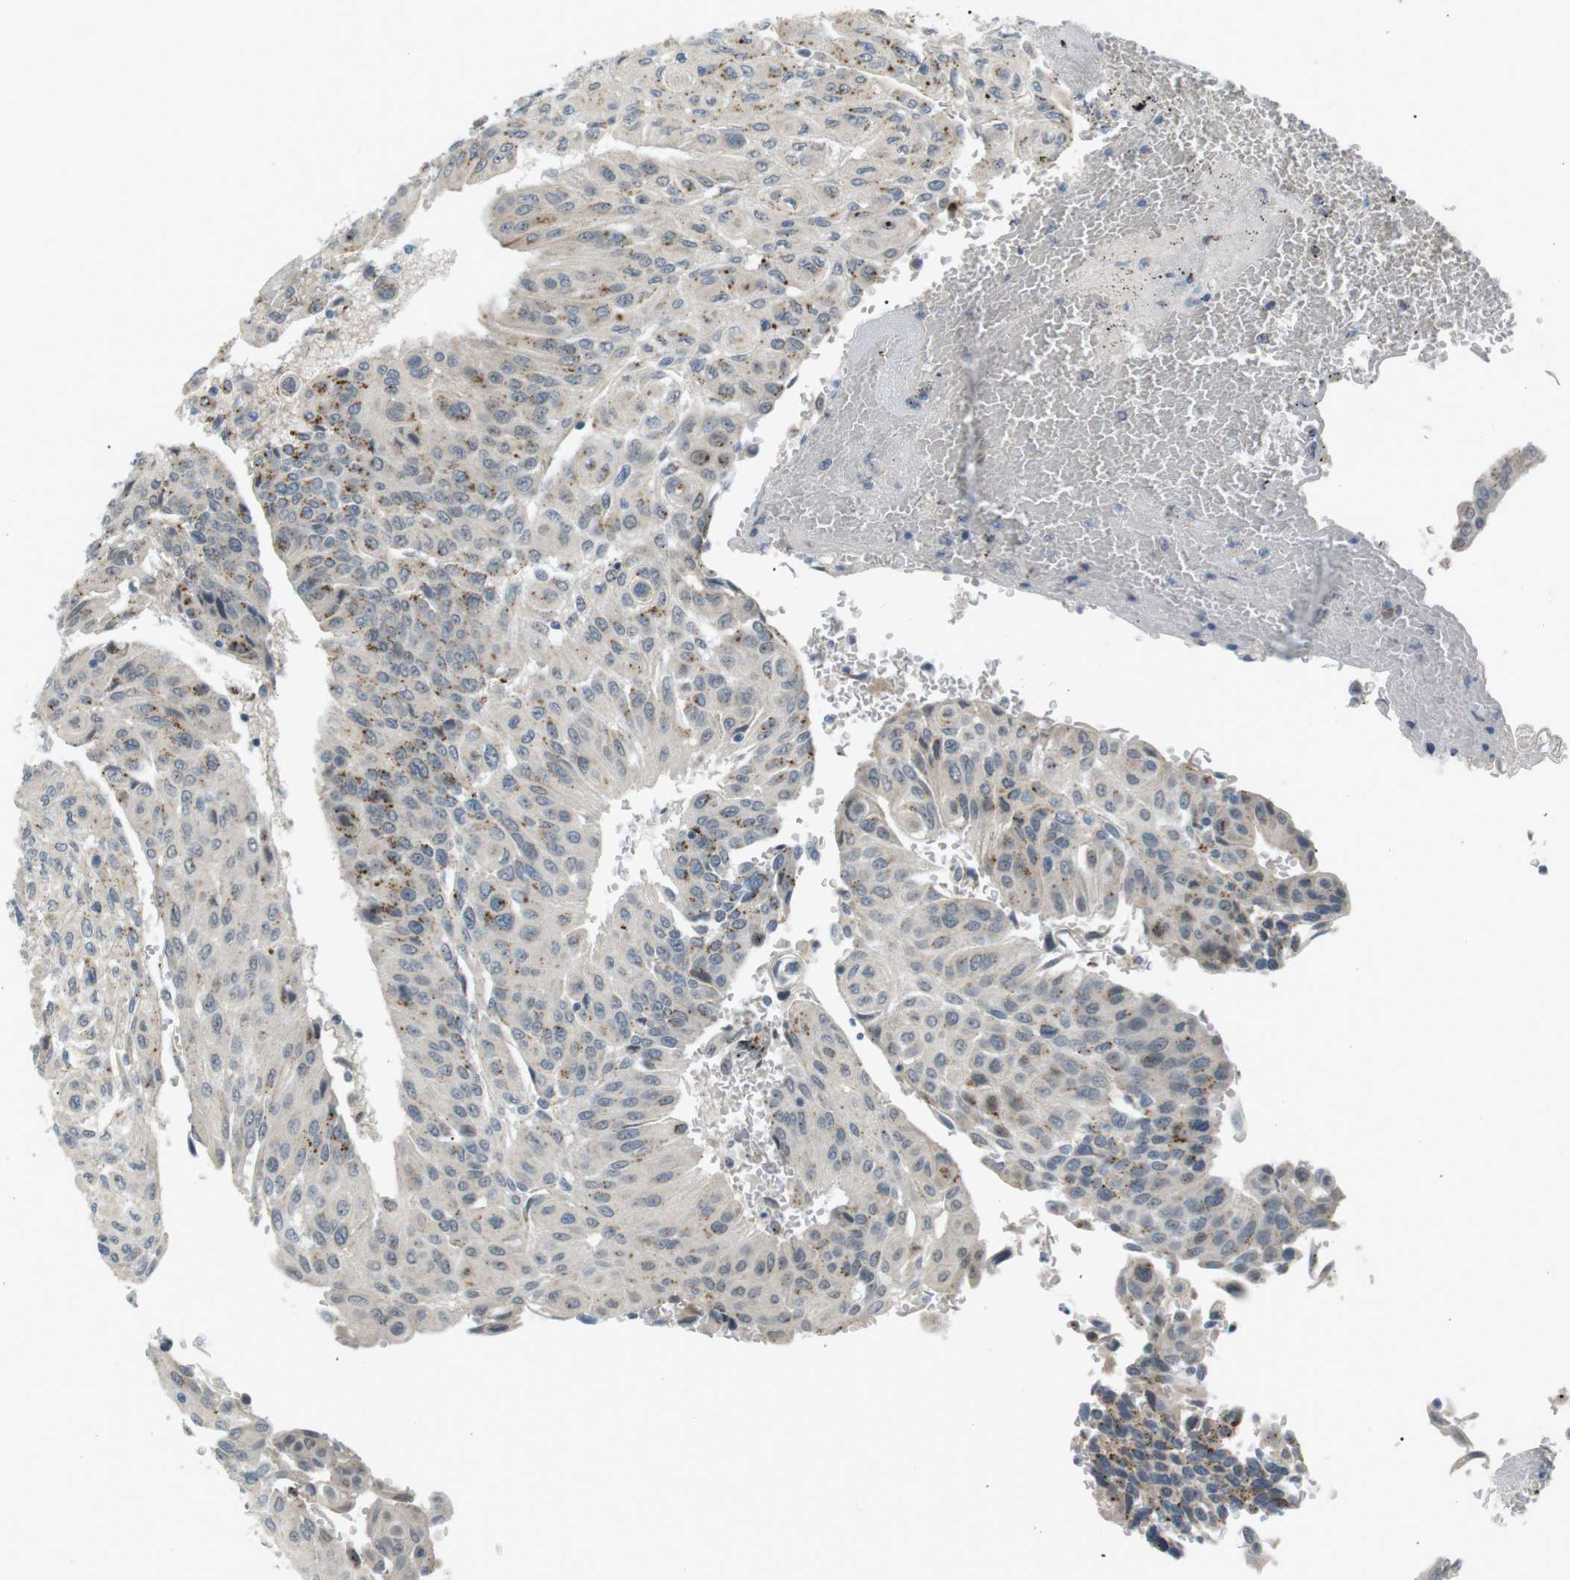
{"staining": {"intensity": "moderate", "quantity": "<25%", "location": "cytoplasmic/membranous"}, "tissue": "urothelial cancer", "cell_type": "Tumor cells", "image_type": "cancer", "snomed": [{"axis": "morphology", "description": "Urothelial carcinoma, High grade"}, {"axis": "topography", "description": "Urinary bladder"}], "caption": "Urothelial cancer stained with a brown dye demonstrates moderate cytoplasmic/membranous positive positivity in about <25% of tumor cells.", "gene": "RTN3", "patient": {"sex": "male", "age": 66}}